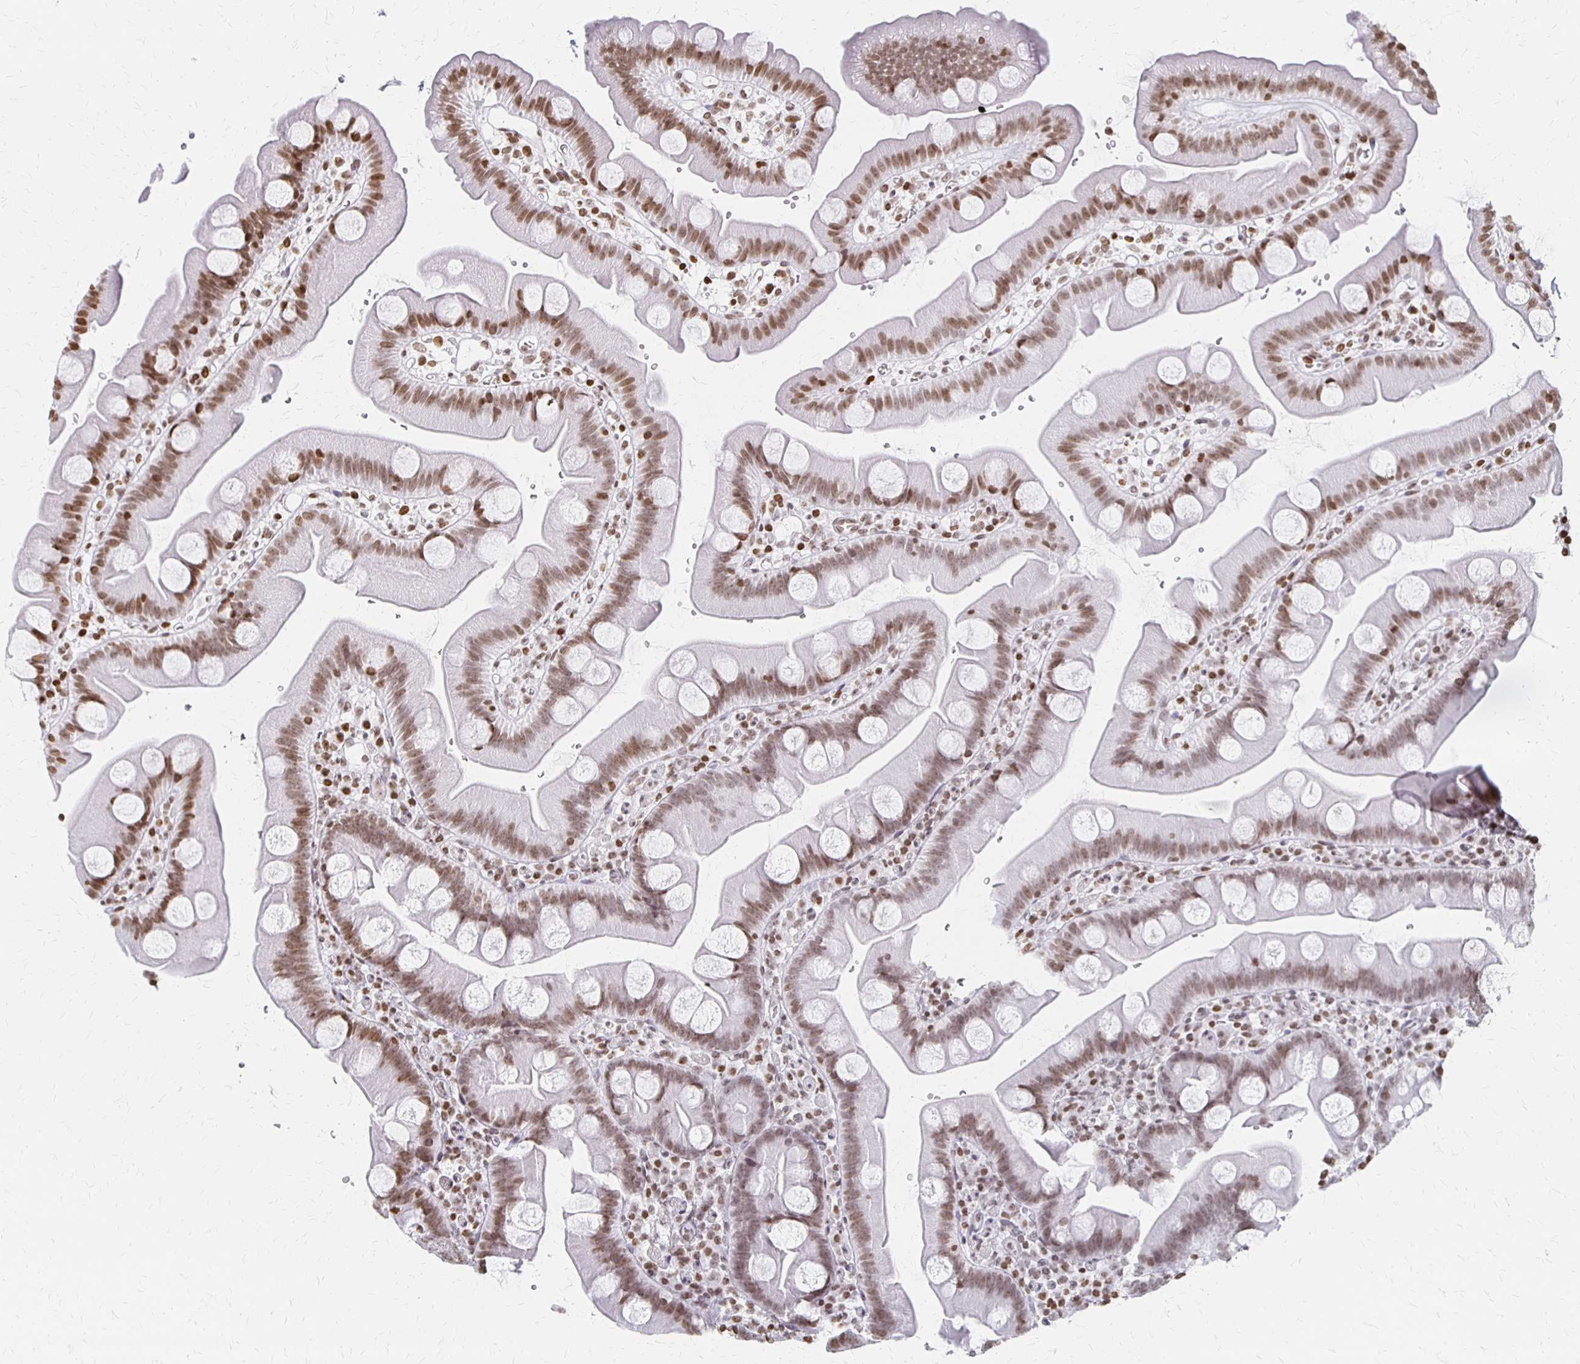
{"staining": {"intensity": "moderate", "quantity": ">75%", "location": "nuclear"}, "tissue": "small intestine", "cell_type": "Glandular cells", "image_type": "normal", "snomed": [{"axis": "morphology", "description": "Normal tissue, NOS"}, {"axis": "topography", "description": "Small intestine"}], "caption": "Immunohistochemical staining of unremarkable small intestine shows >75% levels of moderate nuclear protein expression in about >75% of glandular cells. Immunohistochemistry (ihc) stains the protein of interest in brown and the nuclei are stained blue.", "gene": "ZNF280C", "patient": {"sex": "female", "age": 68}}